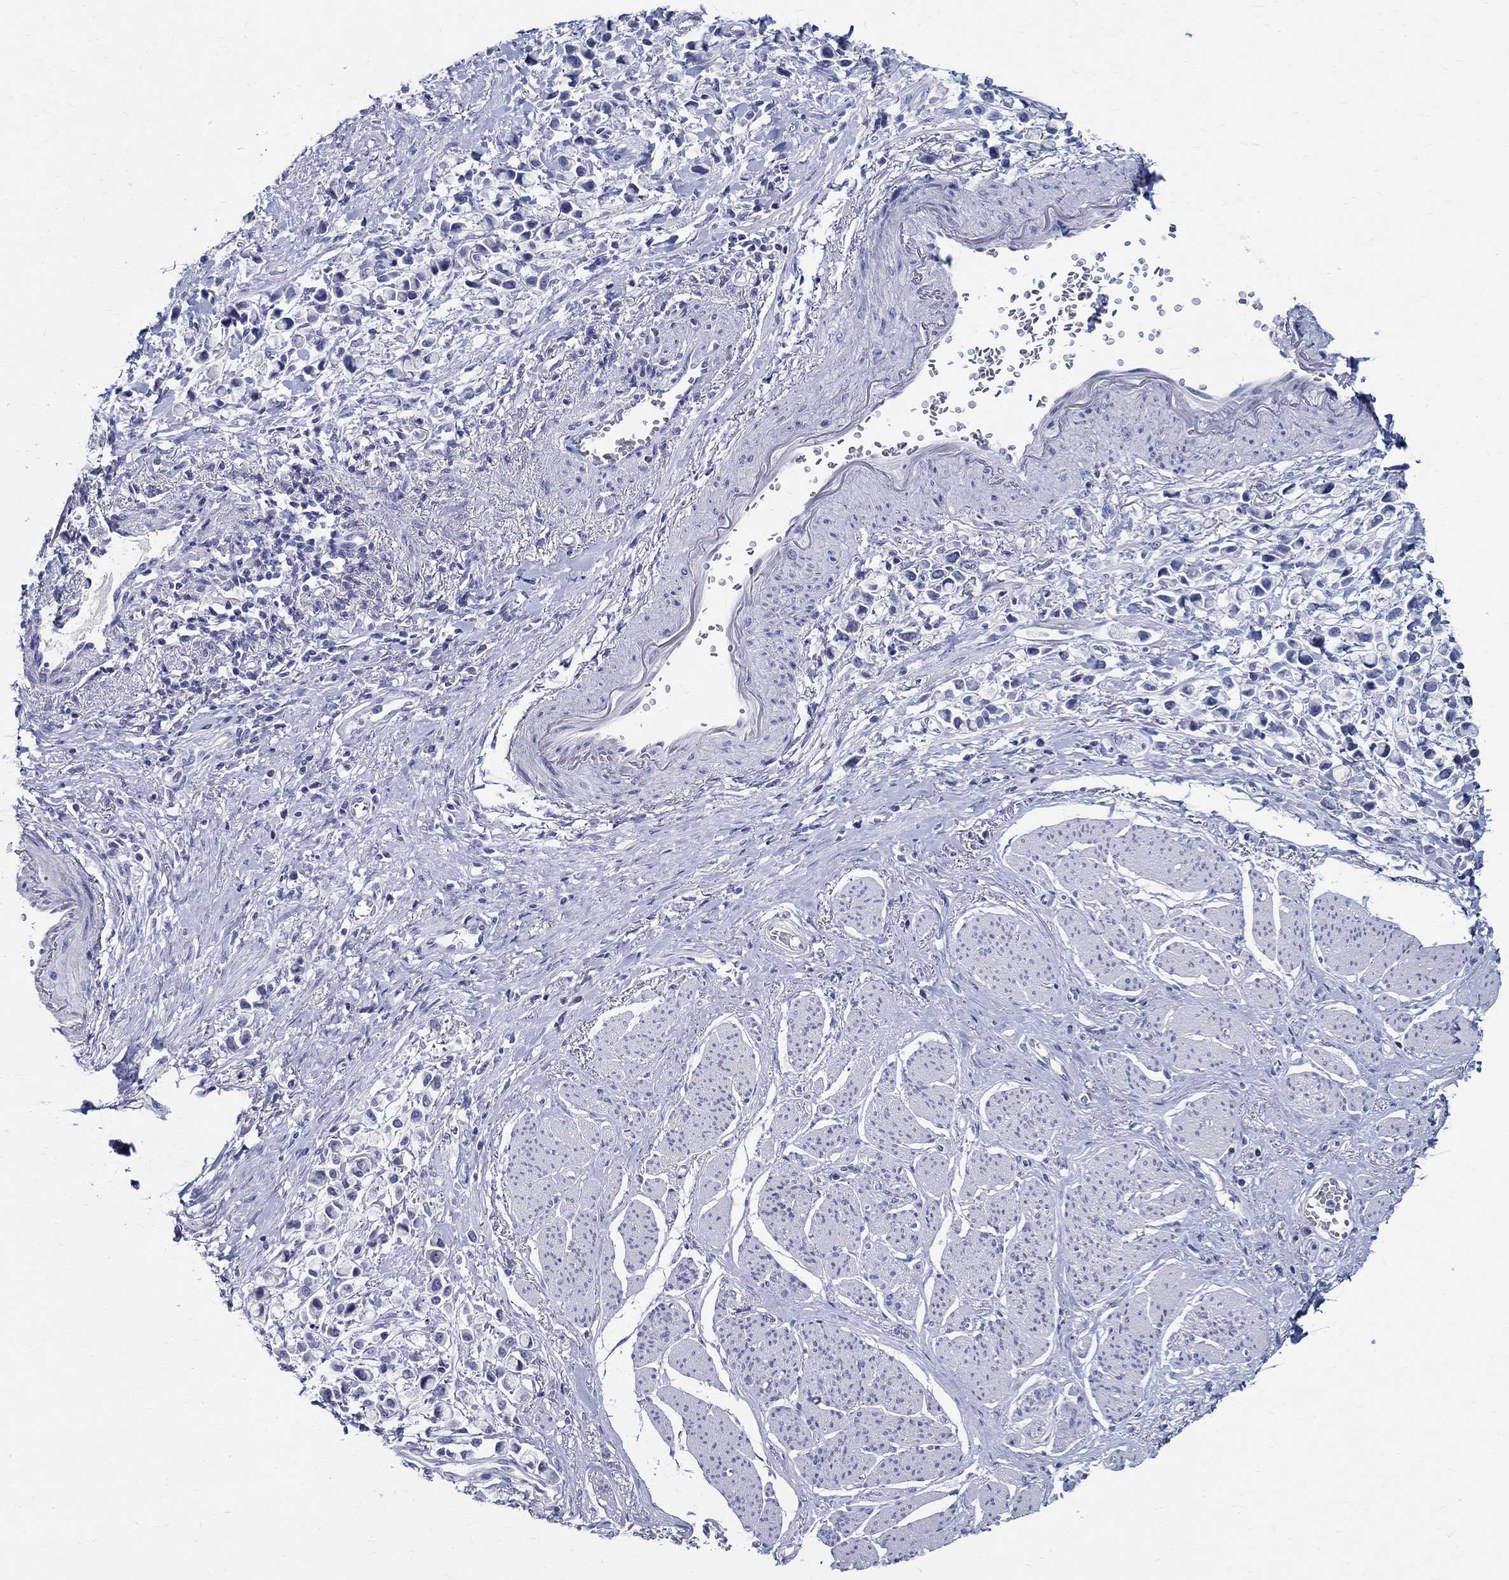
{"staining": {"intensity": "negative", "quantity": "none", "location": "none"}, "tissue": "stomach cancer", "cell_type": "Tumor cells", "image_type": "cancer", "snomed": [{"axis": "morphology", "description": "Adenocarcinoma, NOS"}, {"axis": "topography", "description": "Stomach"}], "caption": "Immunohistochemistry micrograph of neoplastic tissue: stomach cancer (adenocarcinoma) stained with DAB exhibits no significant protein staining in tumor cells.", "gene": "CETN1", "patient": {"sex": "female", "age": 81}}